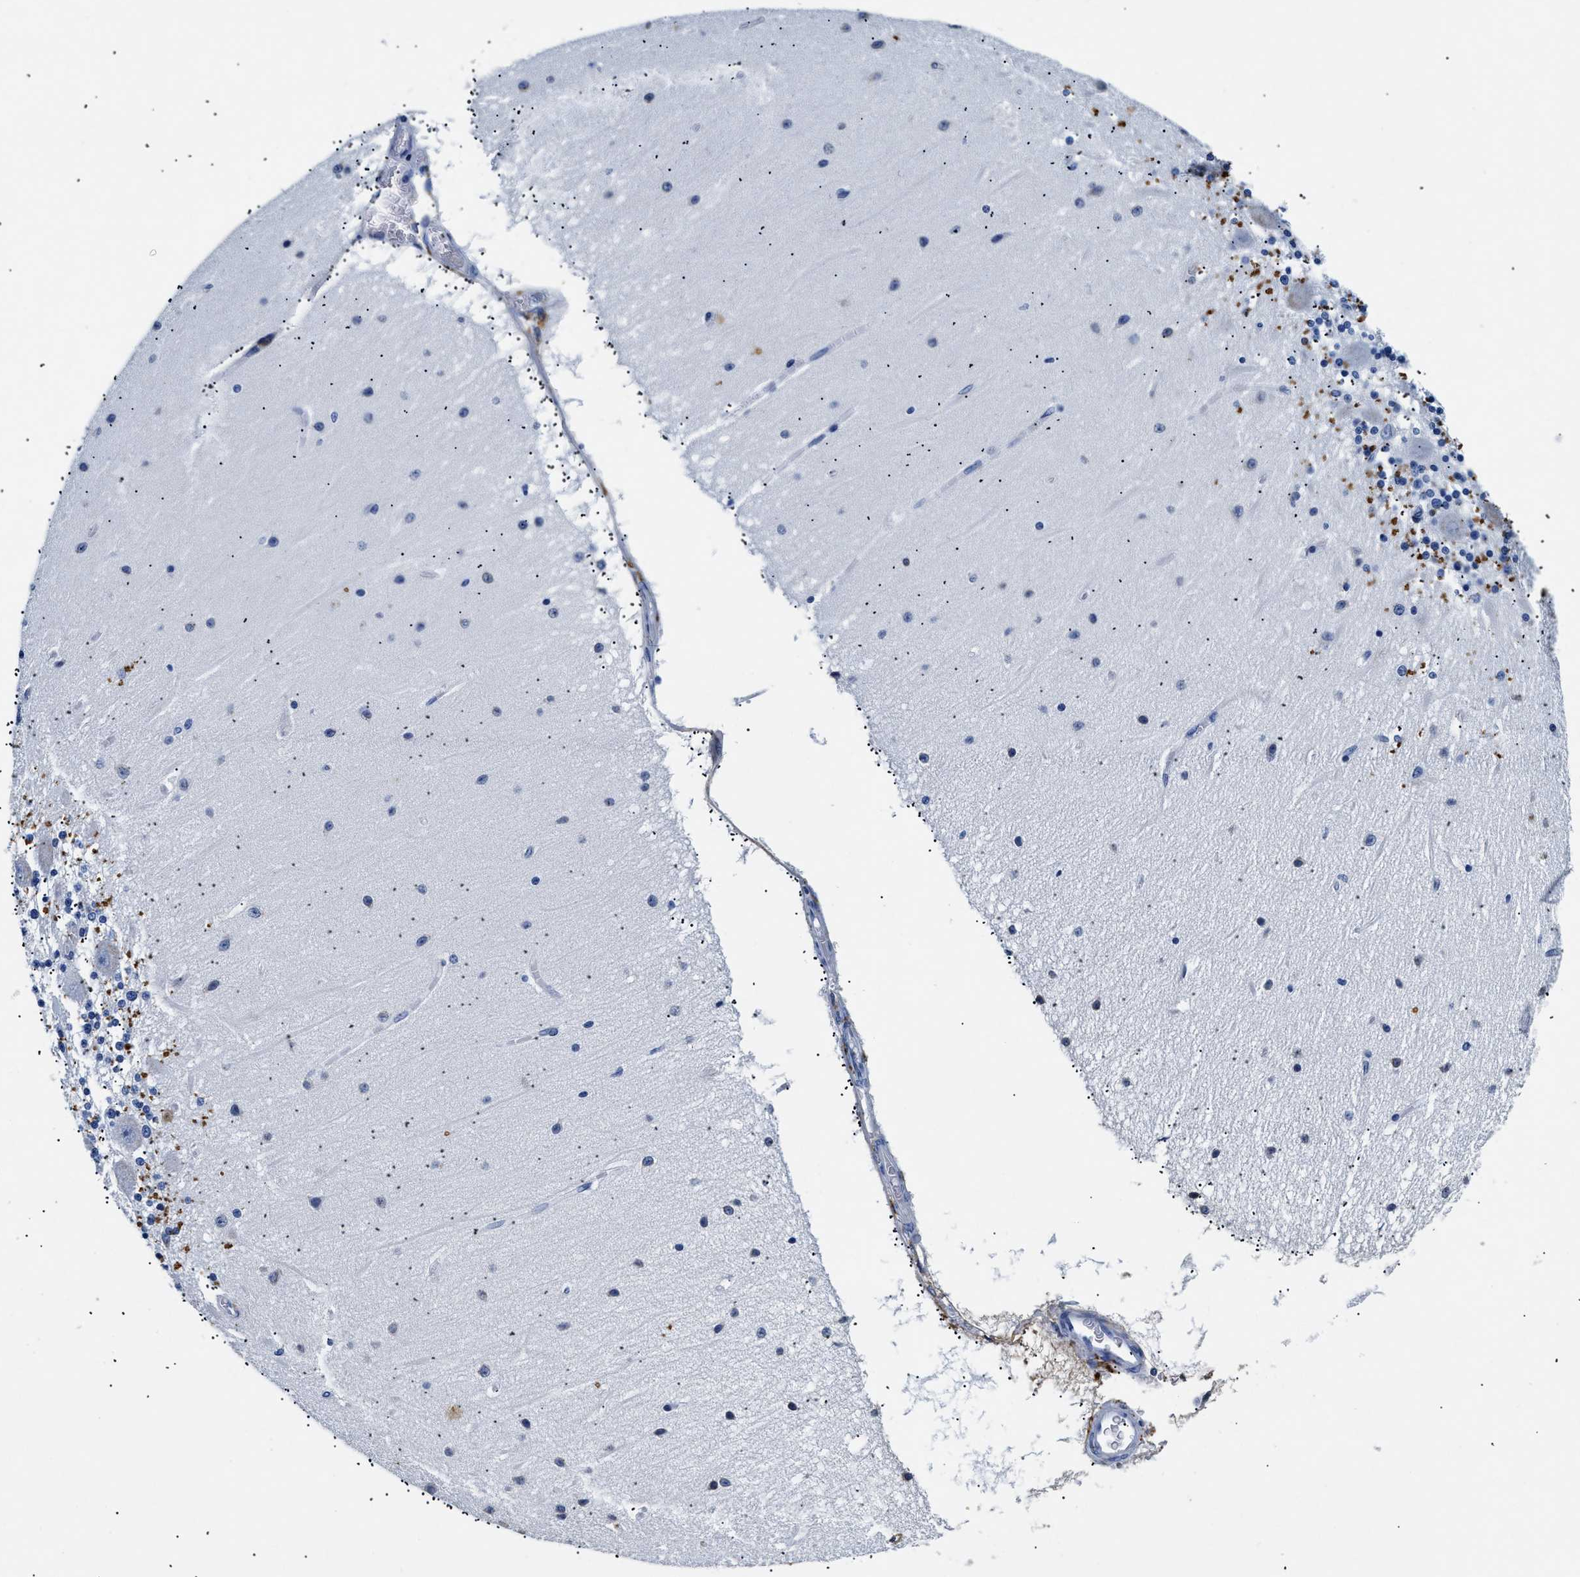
{"staining": {"intensity": "negative", "quantity": "none", "location": "none"}, "tissue": "cerebellum", "cell_type": "Cells in granular layer", "image_type": "normal", "snomed": [{"axis": "morphology", "description": "Normal tissue, NOS"}, {"axis": "topography", "description": "Cerebellum"}], "caption": "Immunohistochemistry histopathology image of benign cerebellum: human cerebellum stained with DAB (3,3'-diaminobenzidine) exhibits no significant protein positivity in cells in granular layer.", "gene": "LAMA3", "patient": {"sex": "female", "age": 54}}